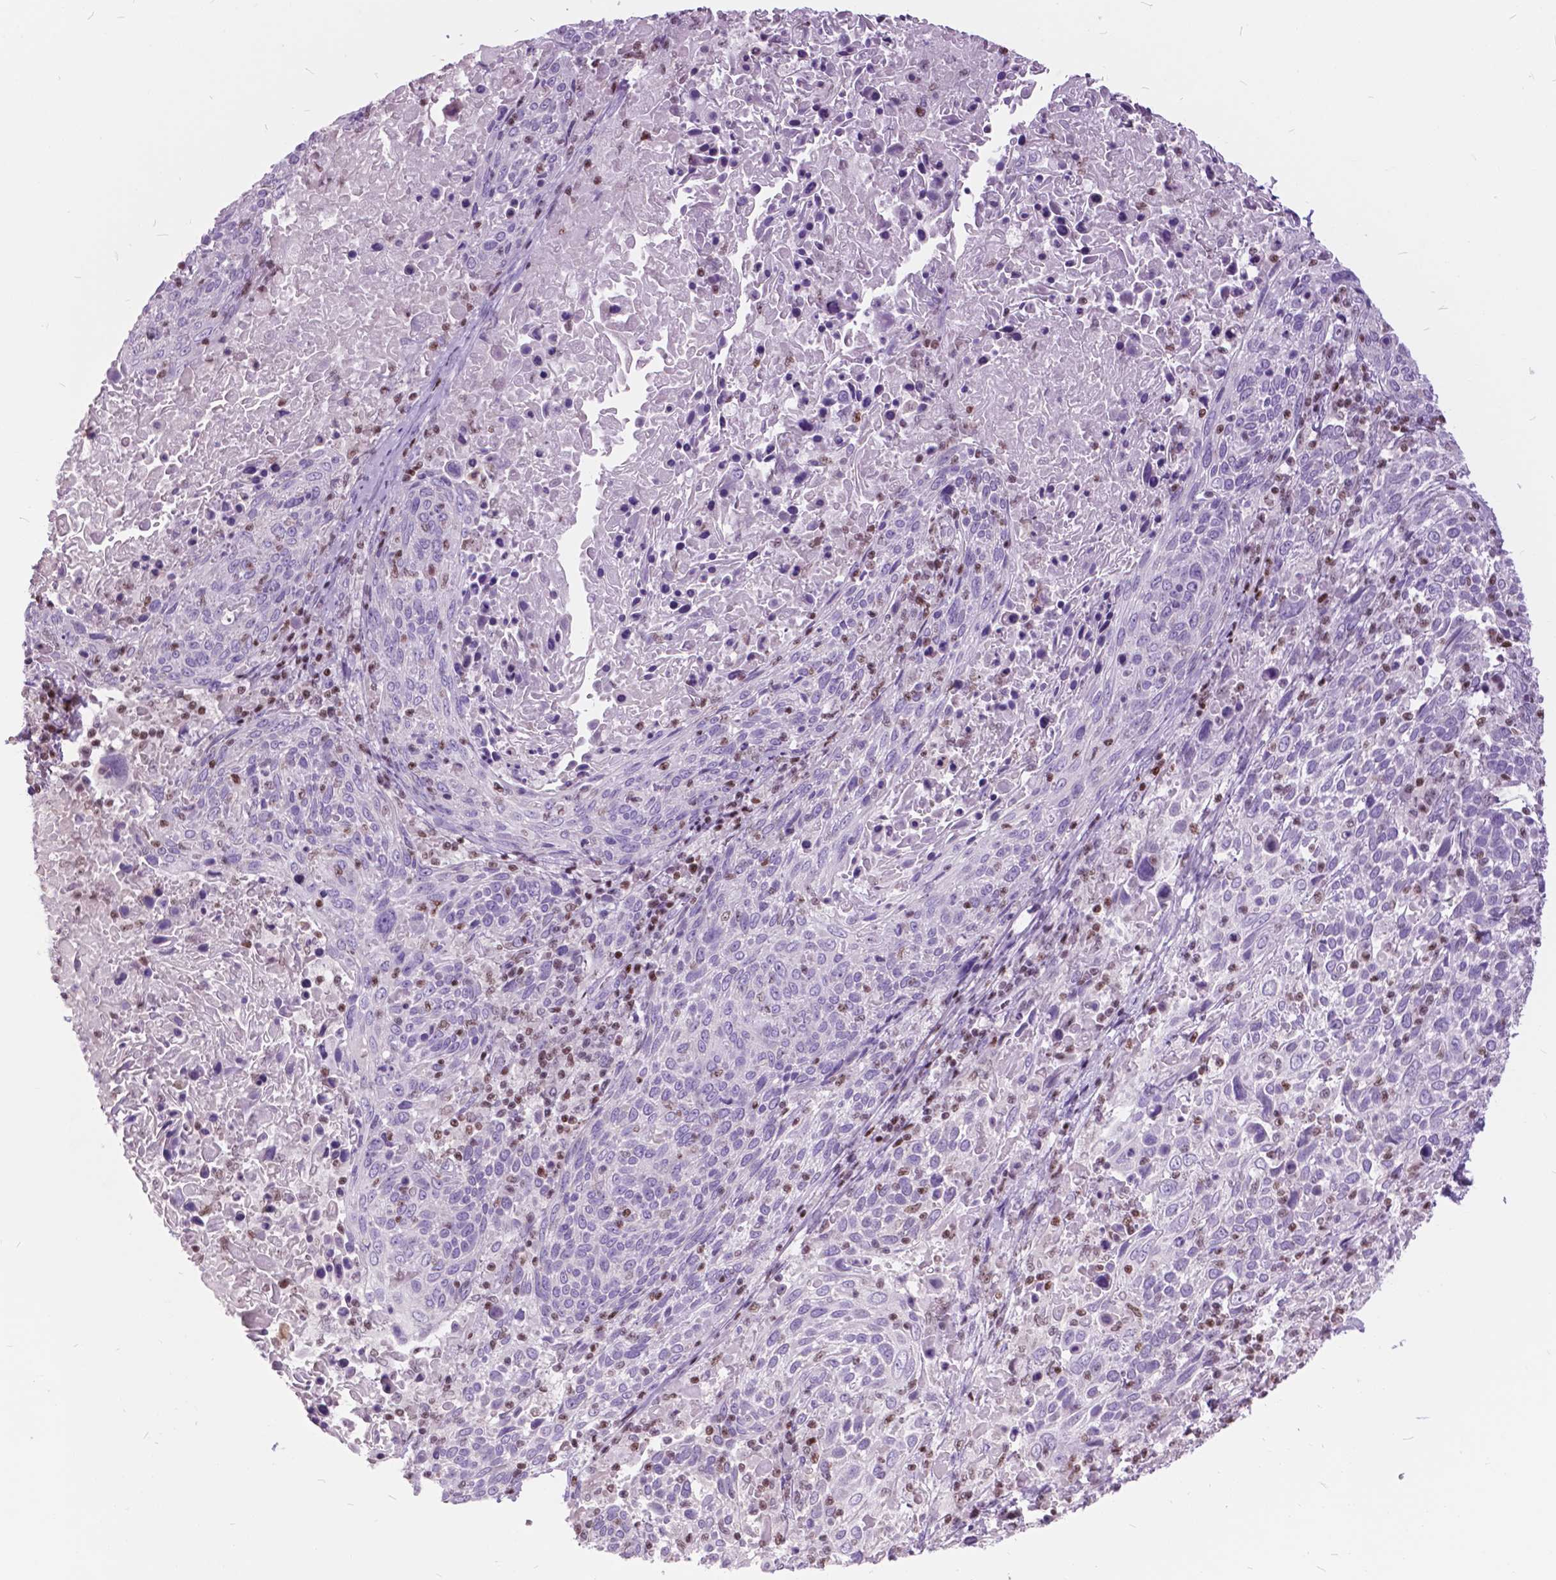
{"staining": {"intensity": "negative", "quantity": "none", "location": "none"}, "tissue": "cervical cancer", "cell_type": "Tumor cells", "image_type": "cancer", "snomed": [{"axis": "morphology", "description": "Squamous cell carcinoma, NOS"}, {"axis": "topography", "description": "Cervix"}], "caption": "DAB (3,3'-diaminobenzidine) immunohistochemical staining of human cervical squamous cell carcinoma shows no significant positivity in tumor cells. The staining is performed using DAB brown chromogen with nuclei counter-stained in using hematoxylin.", "gene": "SP140", "patient": {"sex": "female", "age": 61}}